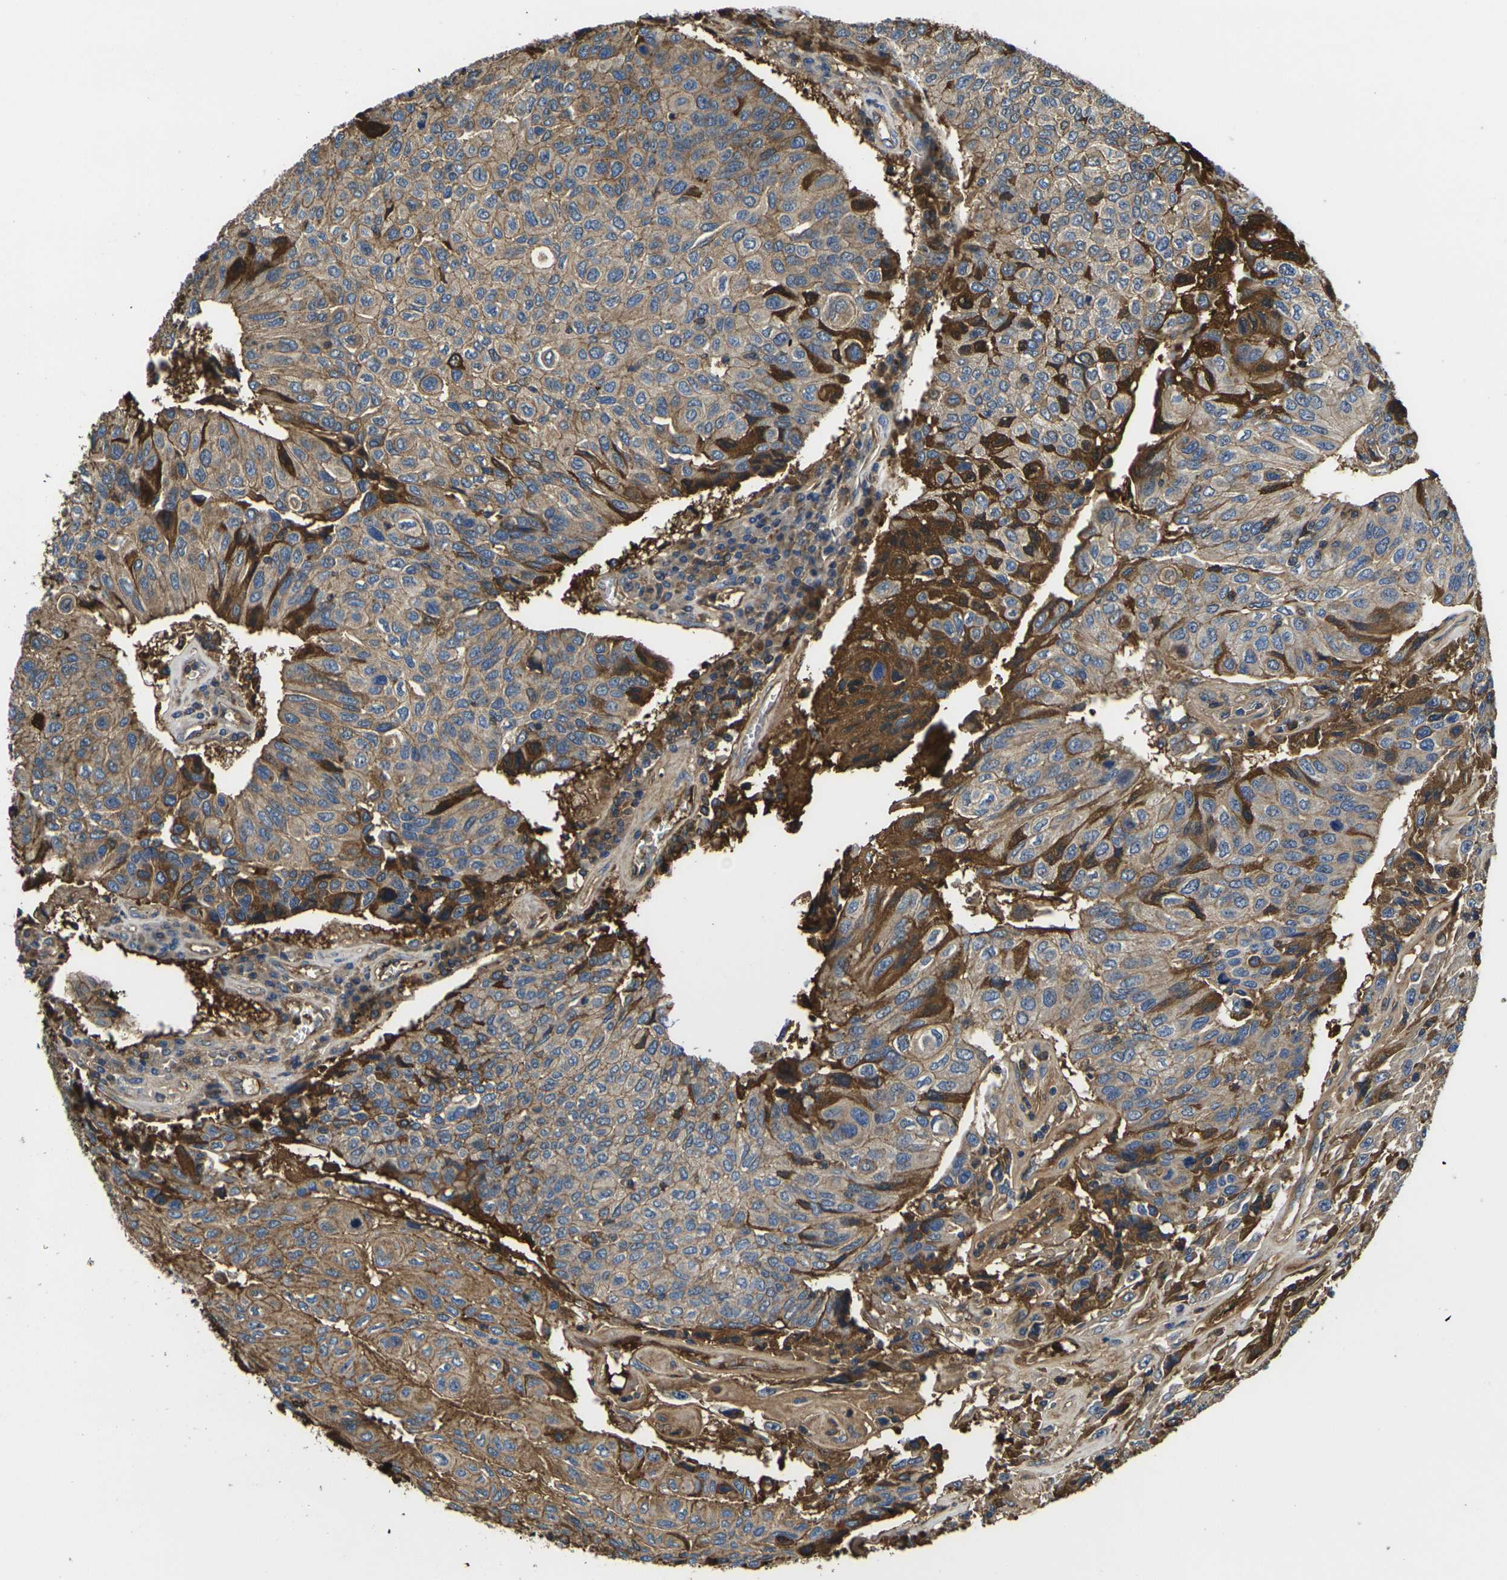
{"staining": {"intensity": "moderate", "quantity": ">75%", "location": "cytoplasmic/membranous"}, "tissue": "urothelial cancer", "cell_type": "Tumor cells", "image_type": "cancer", "snomed": [{"axis": "morphology", "description": "Urothelial carcinoma, High grade"}, {"axis": "topography", "description": "Urinary bladder"}], "caption": "DAB immunohistochemical staining of urothelial cancer shows moderate cytoplasmic/membranous protein staining in about >75% of tumor cells.", "gene": "HSPG2", "patient": {"sex": "male", "age": 66}}